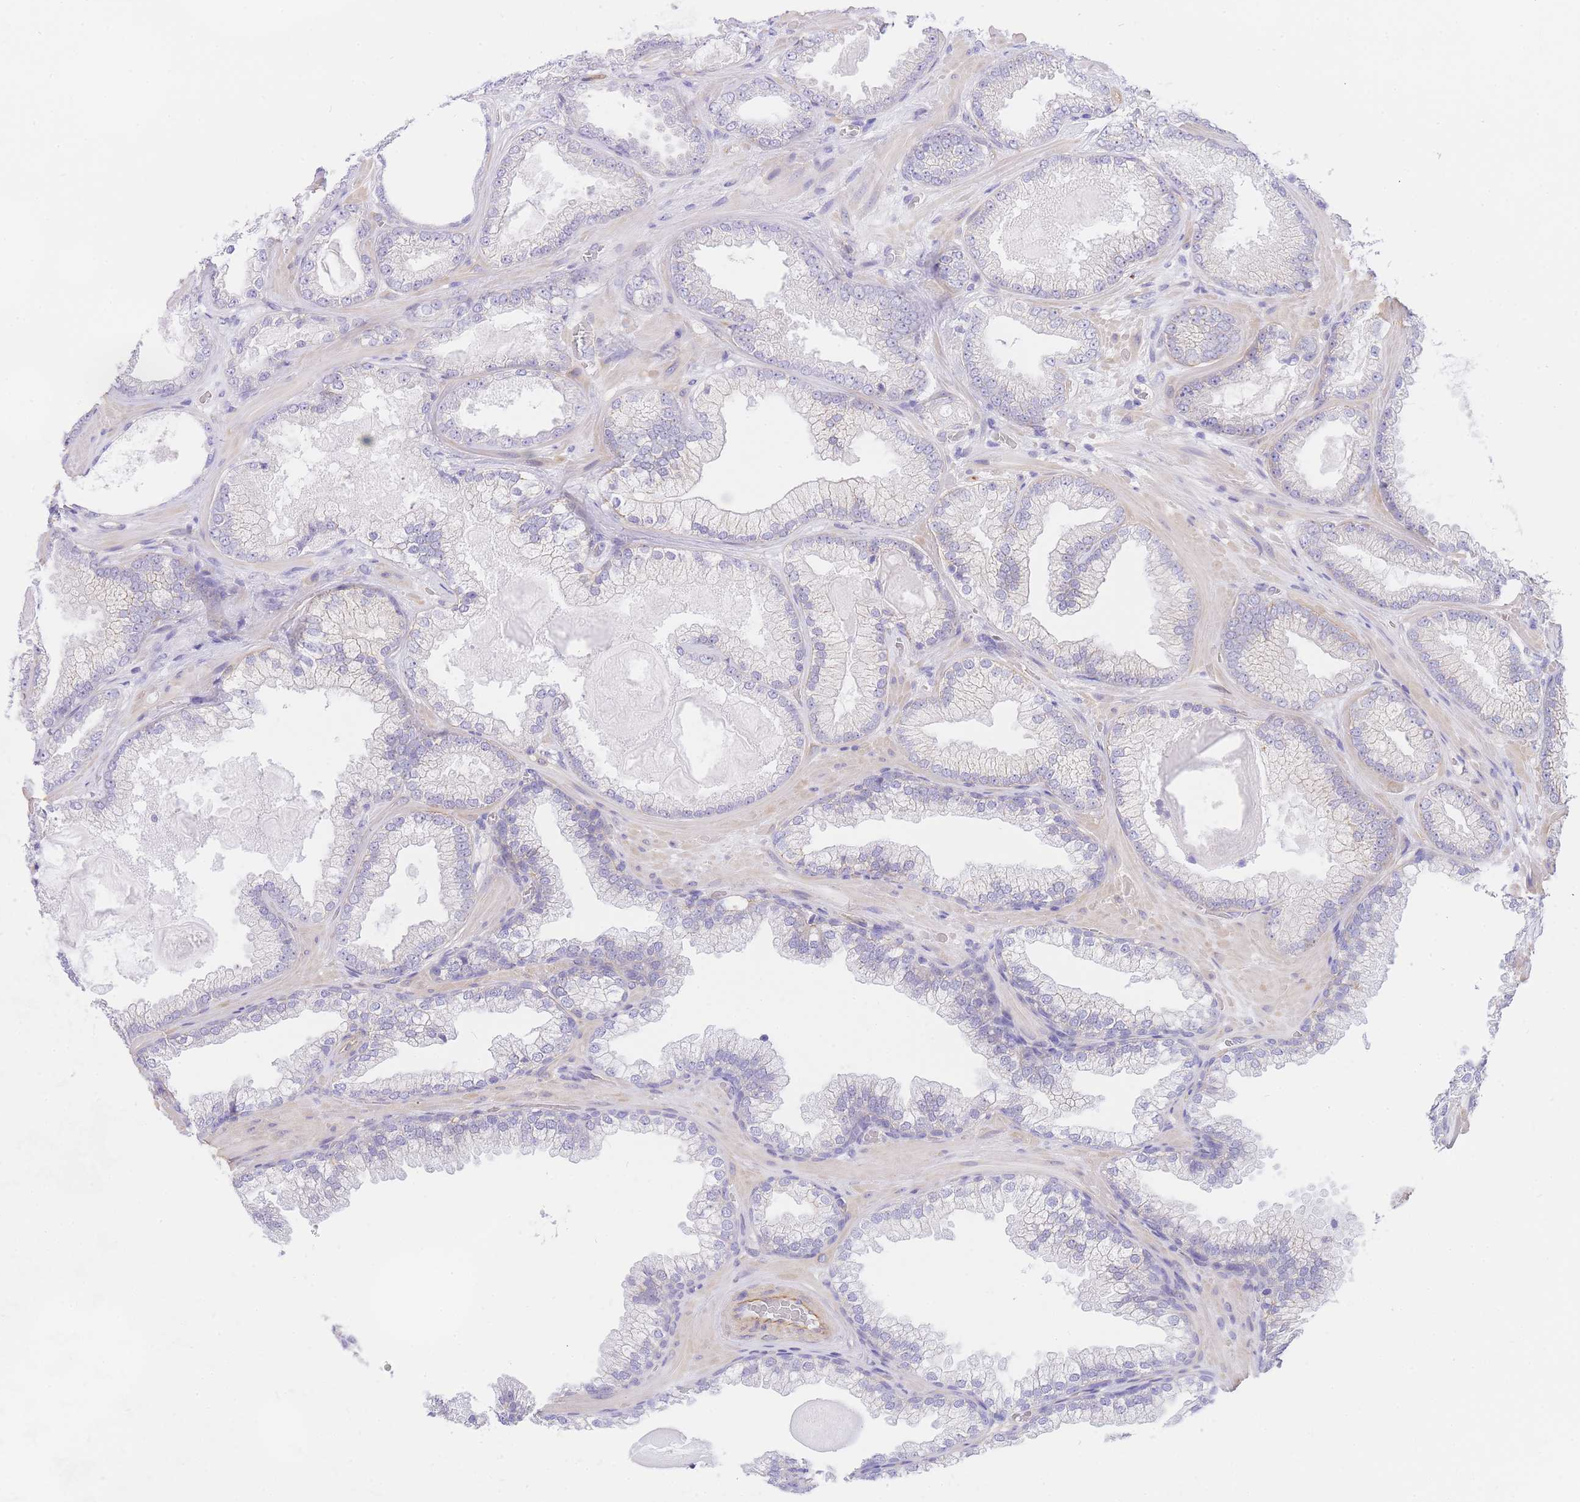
{"staining": {"intensity": "negative", "quantity": "none", "location": "none"}, "tissue": "prostate cancer", "cell_type": "Tumor cells", "image_type": "cancer", "snomed": [{"axis": "morphology", "description": "Adenocarcinoma, Low grade"}, {"axis": "topography", "description": "Prostate"}], "caption": "Immunohistochemical staining of human prostate cancer (low-grade adenocarcinoma) shows no significant expression in tumor cells.", "gene": "SRSF12", "patient": {"sex": "male", "age": 57}}